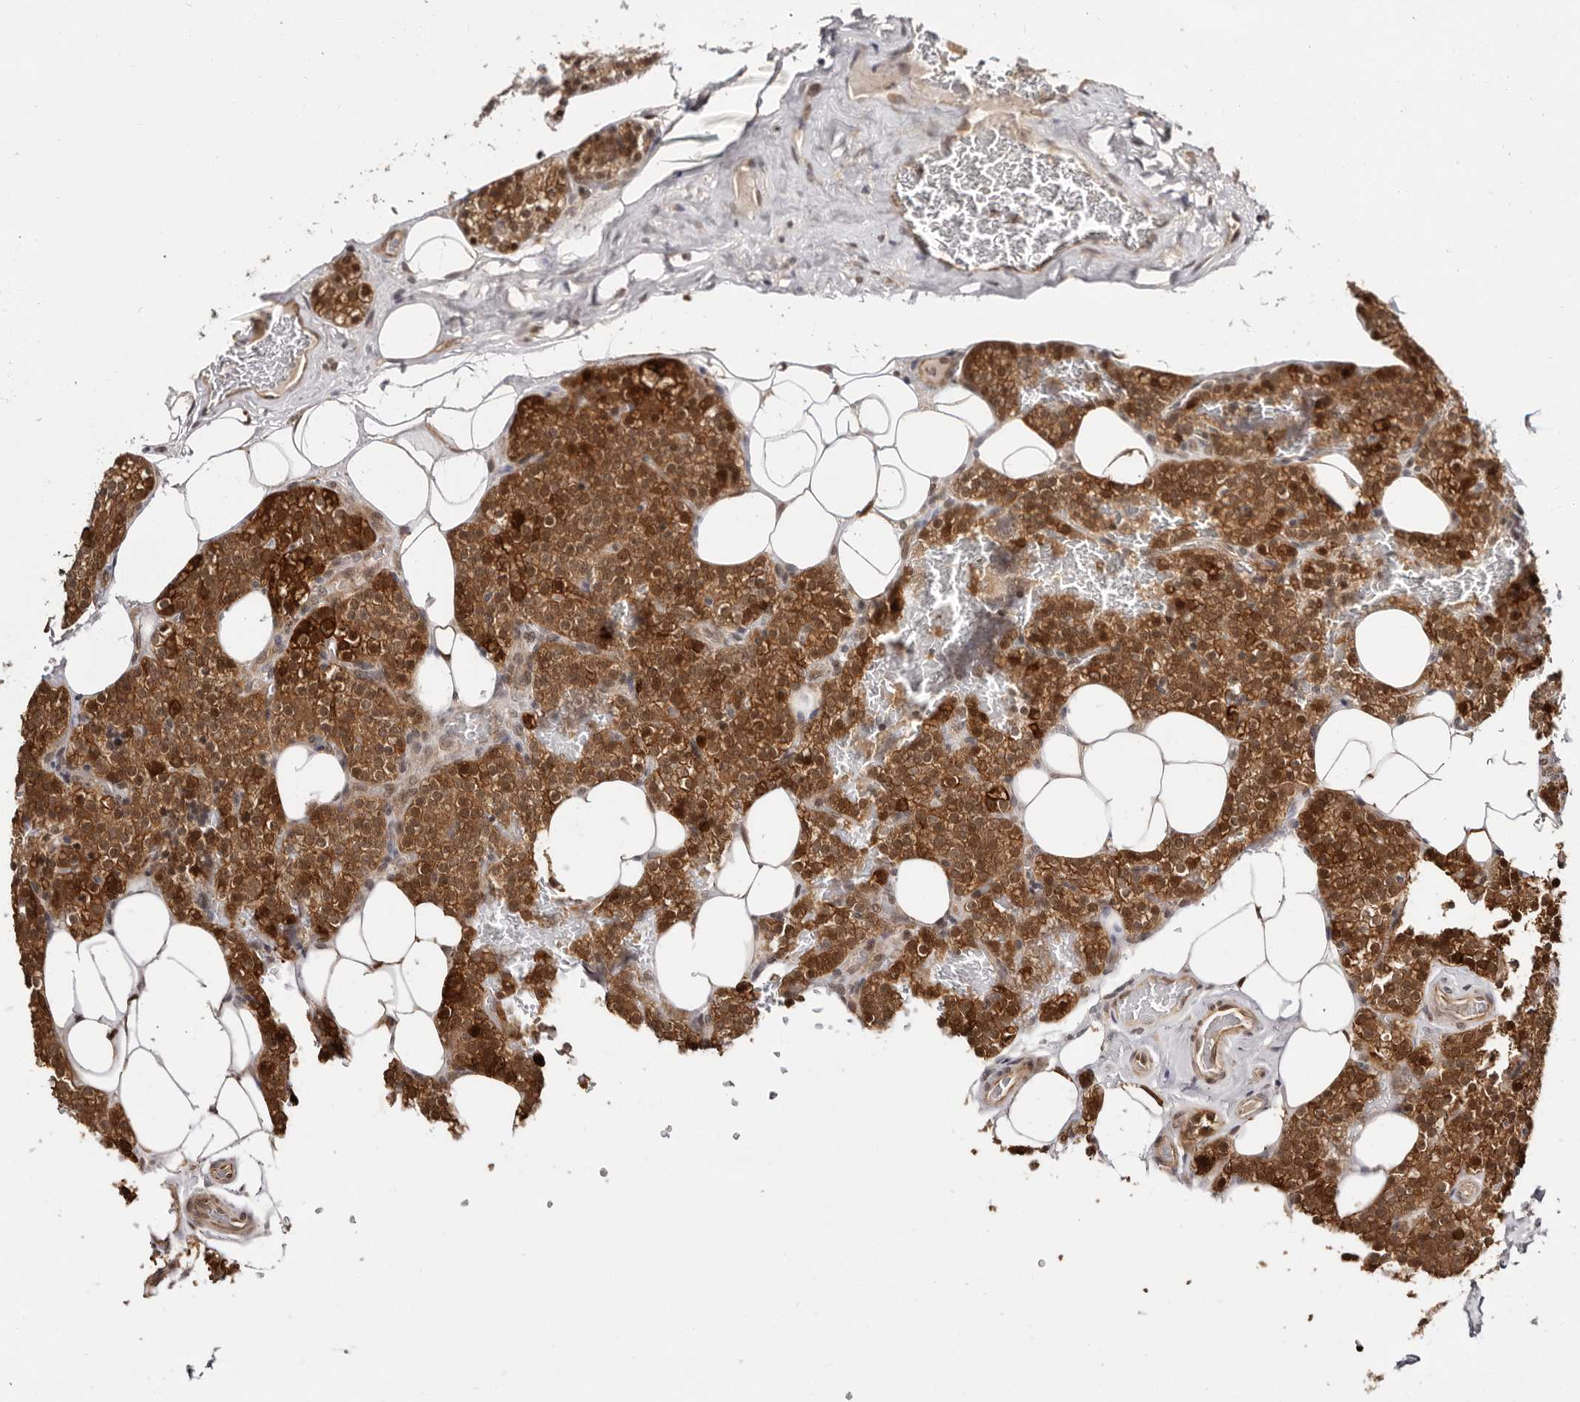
{"staining": {"intensity": "moderate", "quantity": ">75%", "location": "cytoplasmic/membranous,nuclear"}, "tissue": "parathyroid gland", "cell_type": "Glandular cells", "image_type": "normal", "snomed": [{"axis": "morphology", "description": "Normal tissue, NOS"}, {"axis": "morphology", "description": "Inflammation chronic"}, {"axis": "morphology", "description": "Goiter, colloid"}, {"axis": "topography", "description": "Thyroid gland"}, {"axis": "topography", "description": "Parathyroid gland"}], "caption": "This image displays immunohistochemistry (IHC) staining of unremarkable parathyroid gland, with medium moderate cytoplasmic/membranous,nuclear positivity in approximately >75% of glandular cells.", "gene": "MED8", "patient": {"sex": "male", "age": 65}}